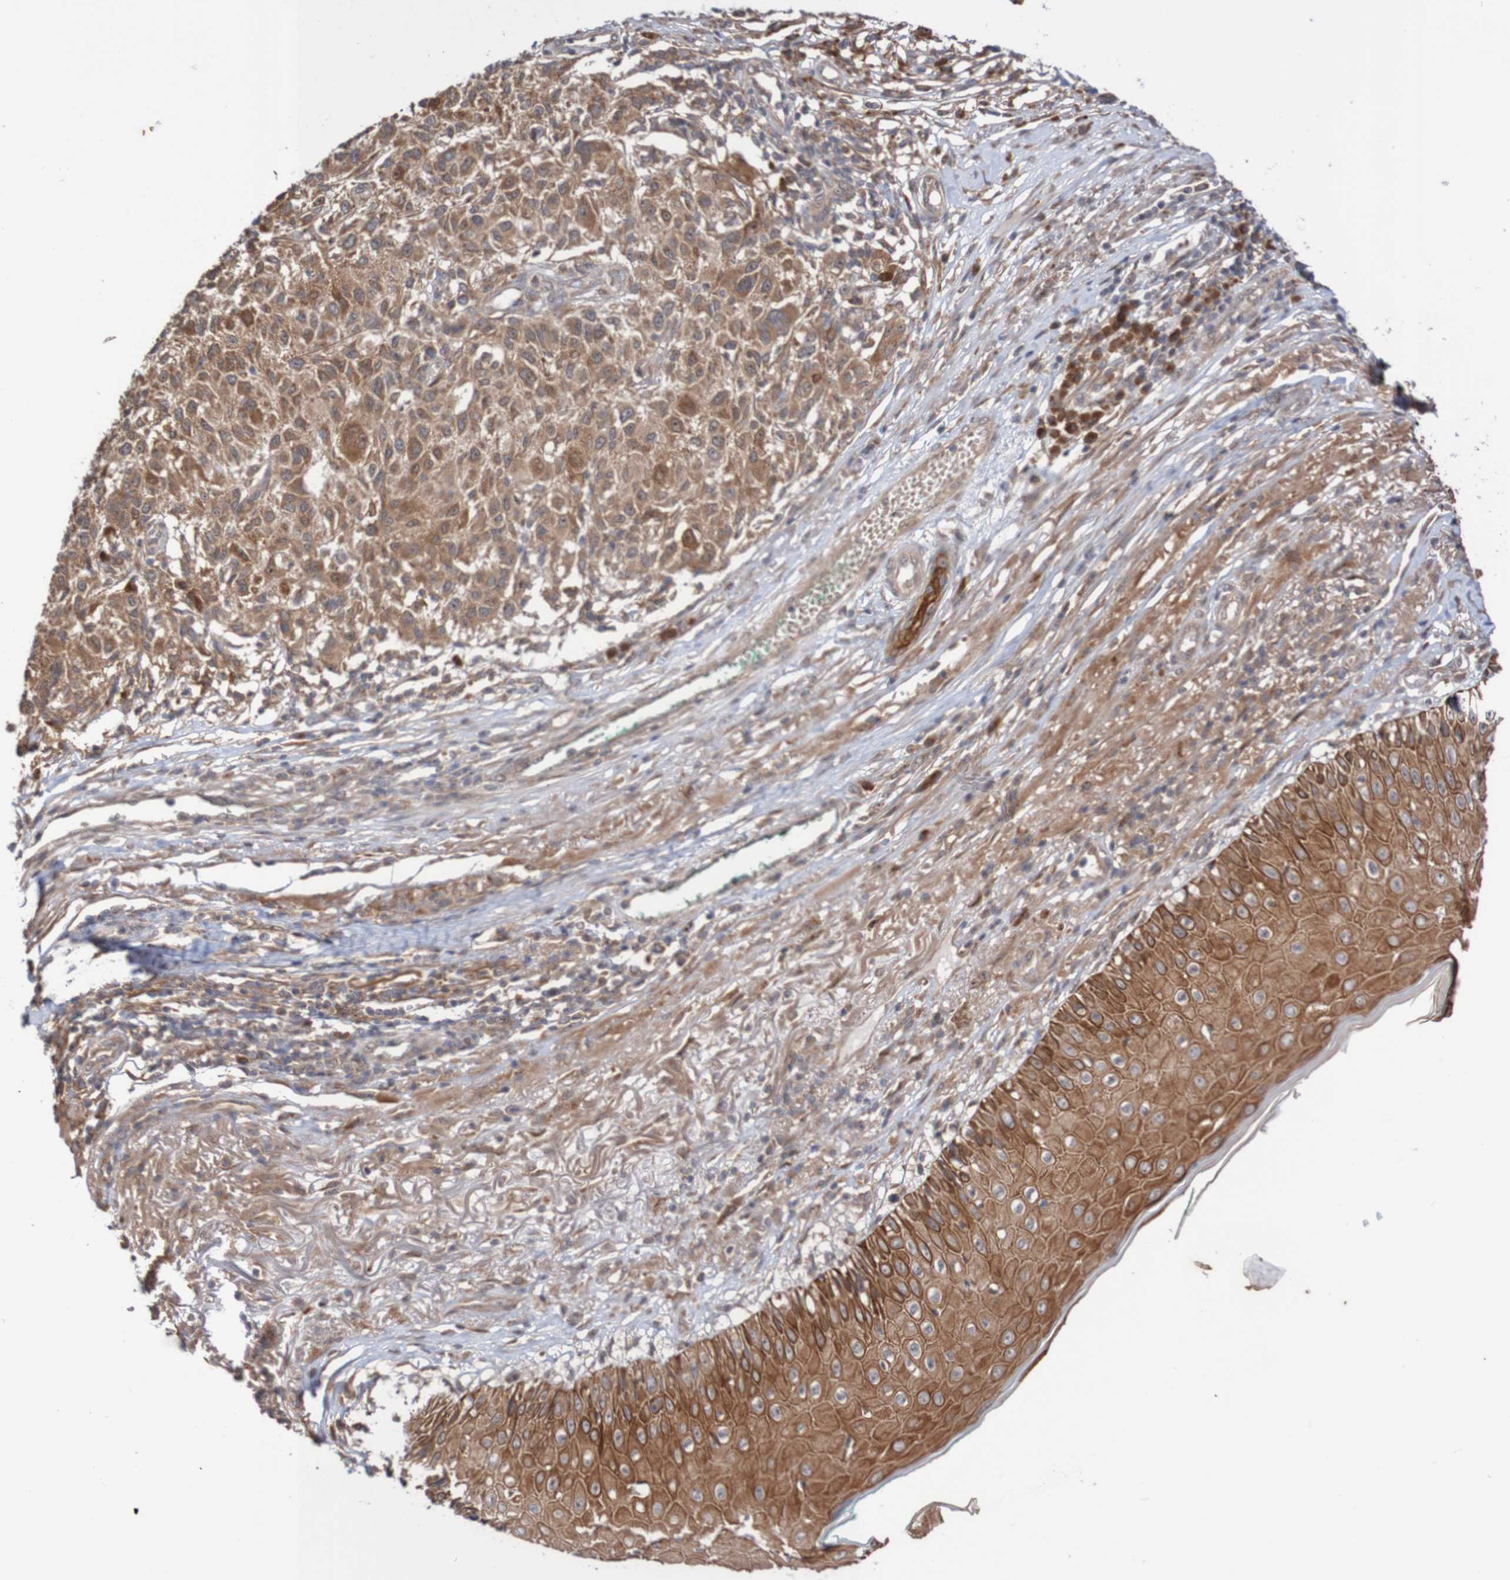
{"staining": {"intensity": "moderate", "quantity": ">75%", "location": "cytoplasmic/membranous"}, "tissue": "melanoma", "cell_type": "Tumor cells", "image_type": "cancer", "snomed": [{"axis": "morphology", "description": "Necrosis, NOS"}, {"axis": "morphology", "description": "Malignant melanoma, NOS"}, {"axis": "topography", "description": "Skin"}], "caption": "High-power microscopy captured an IHC photomicrograph of melanoma, revealing moderate cytoplasmic/membranous expression in about >75% of tumor cells.", "gene": "PHPT1", "patient": {"sex": "female", "age": 87}}